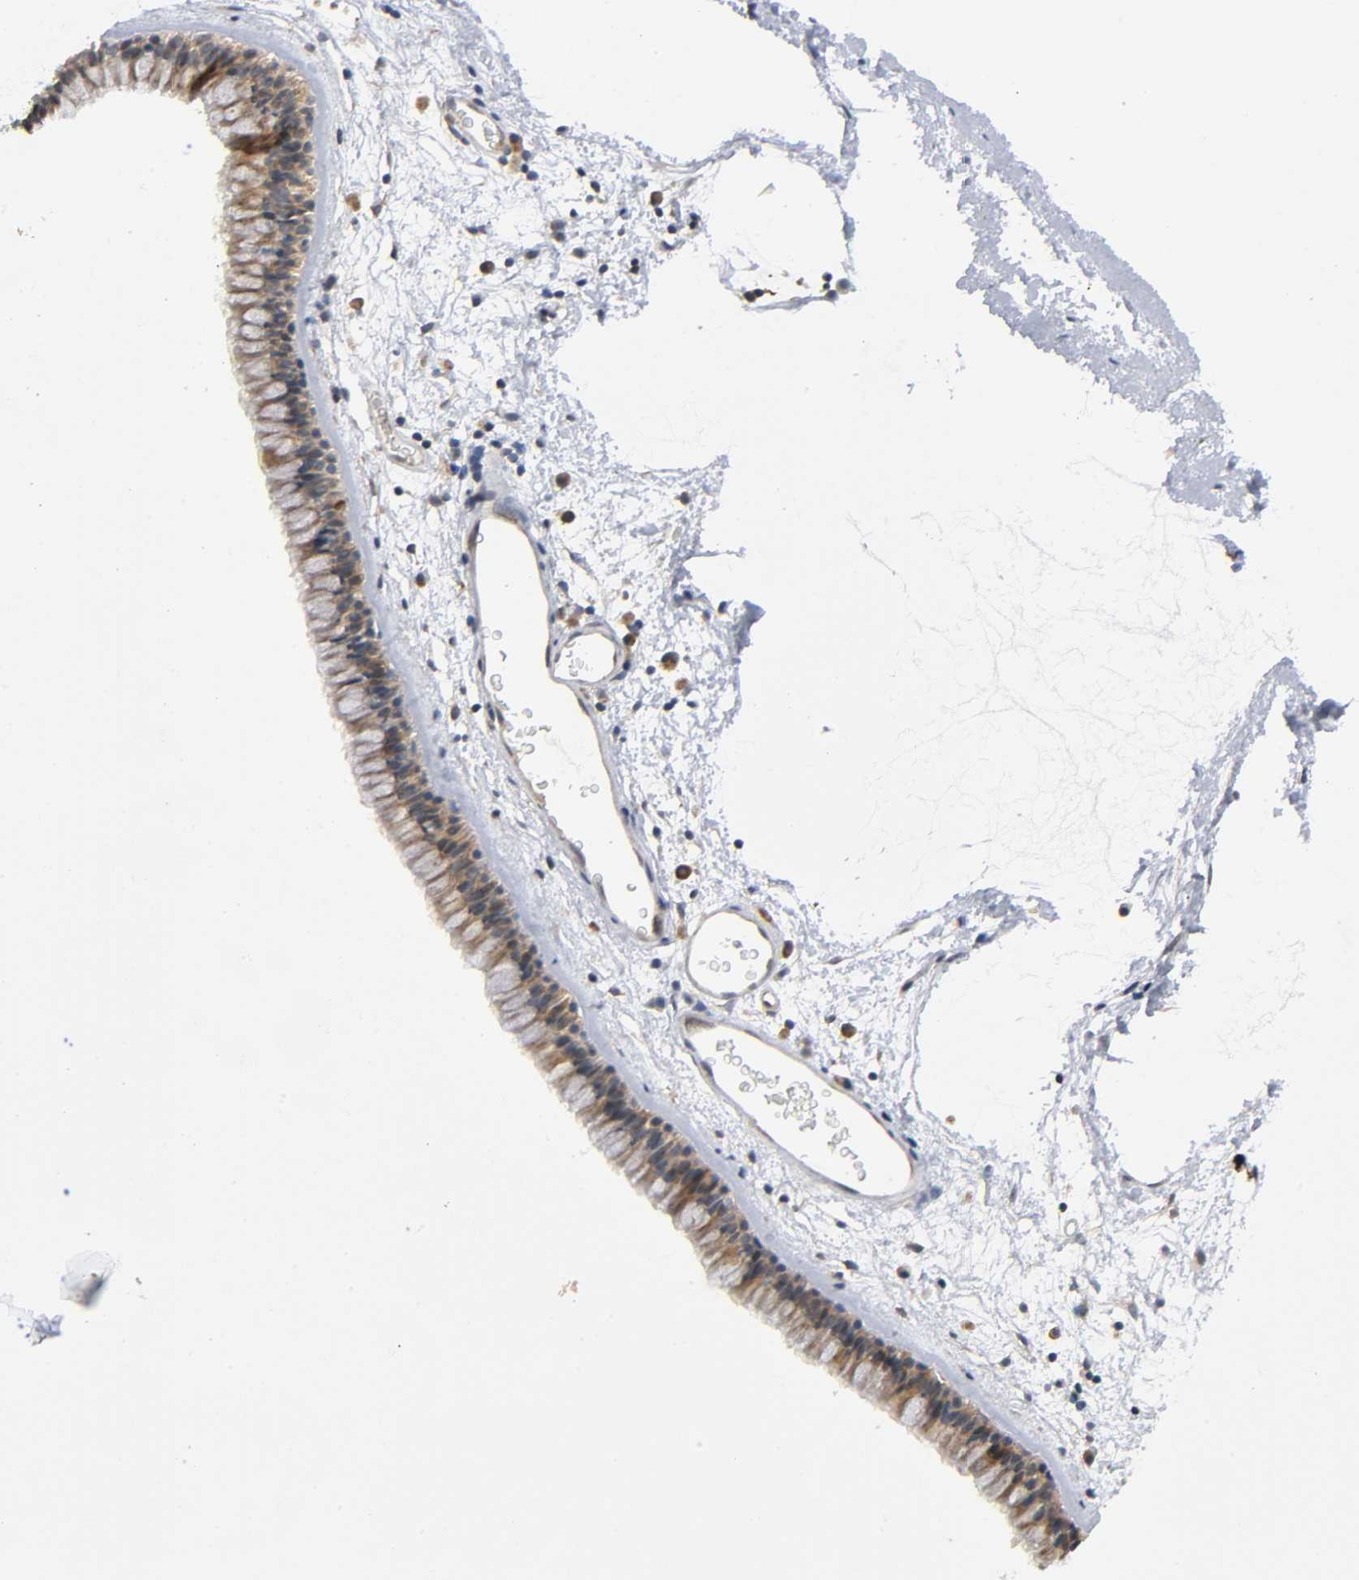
{"staining": {"intensity": "moderate", "quantity": ">75%", "location": "cytoplasmic/membranous"}, "tissue": "nasopharynx", "cell_type": "Respiratory epithelial cells", "image_type": "normal", "snomed": [{"axis": "morphology", "description": "Normal tissue, NOS"}, {"axis": "morphology", "description": "Inflammation, NOS"}, {"axis": "topography", "description": "Nasopharynx"}], "caption": "This photomicrograph exhibits benign nasopharynx stained with immunohistochemistry to label a protein in brown. The cytoplasmic/membranous of respiratory epithelial cells show moderate positivity for the protein. Nuclei are counter-stained blue.", "gene": "MAPK8", "patient": {"sex": "male", "age": 48}}